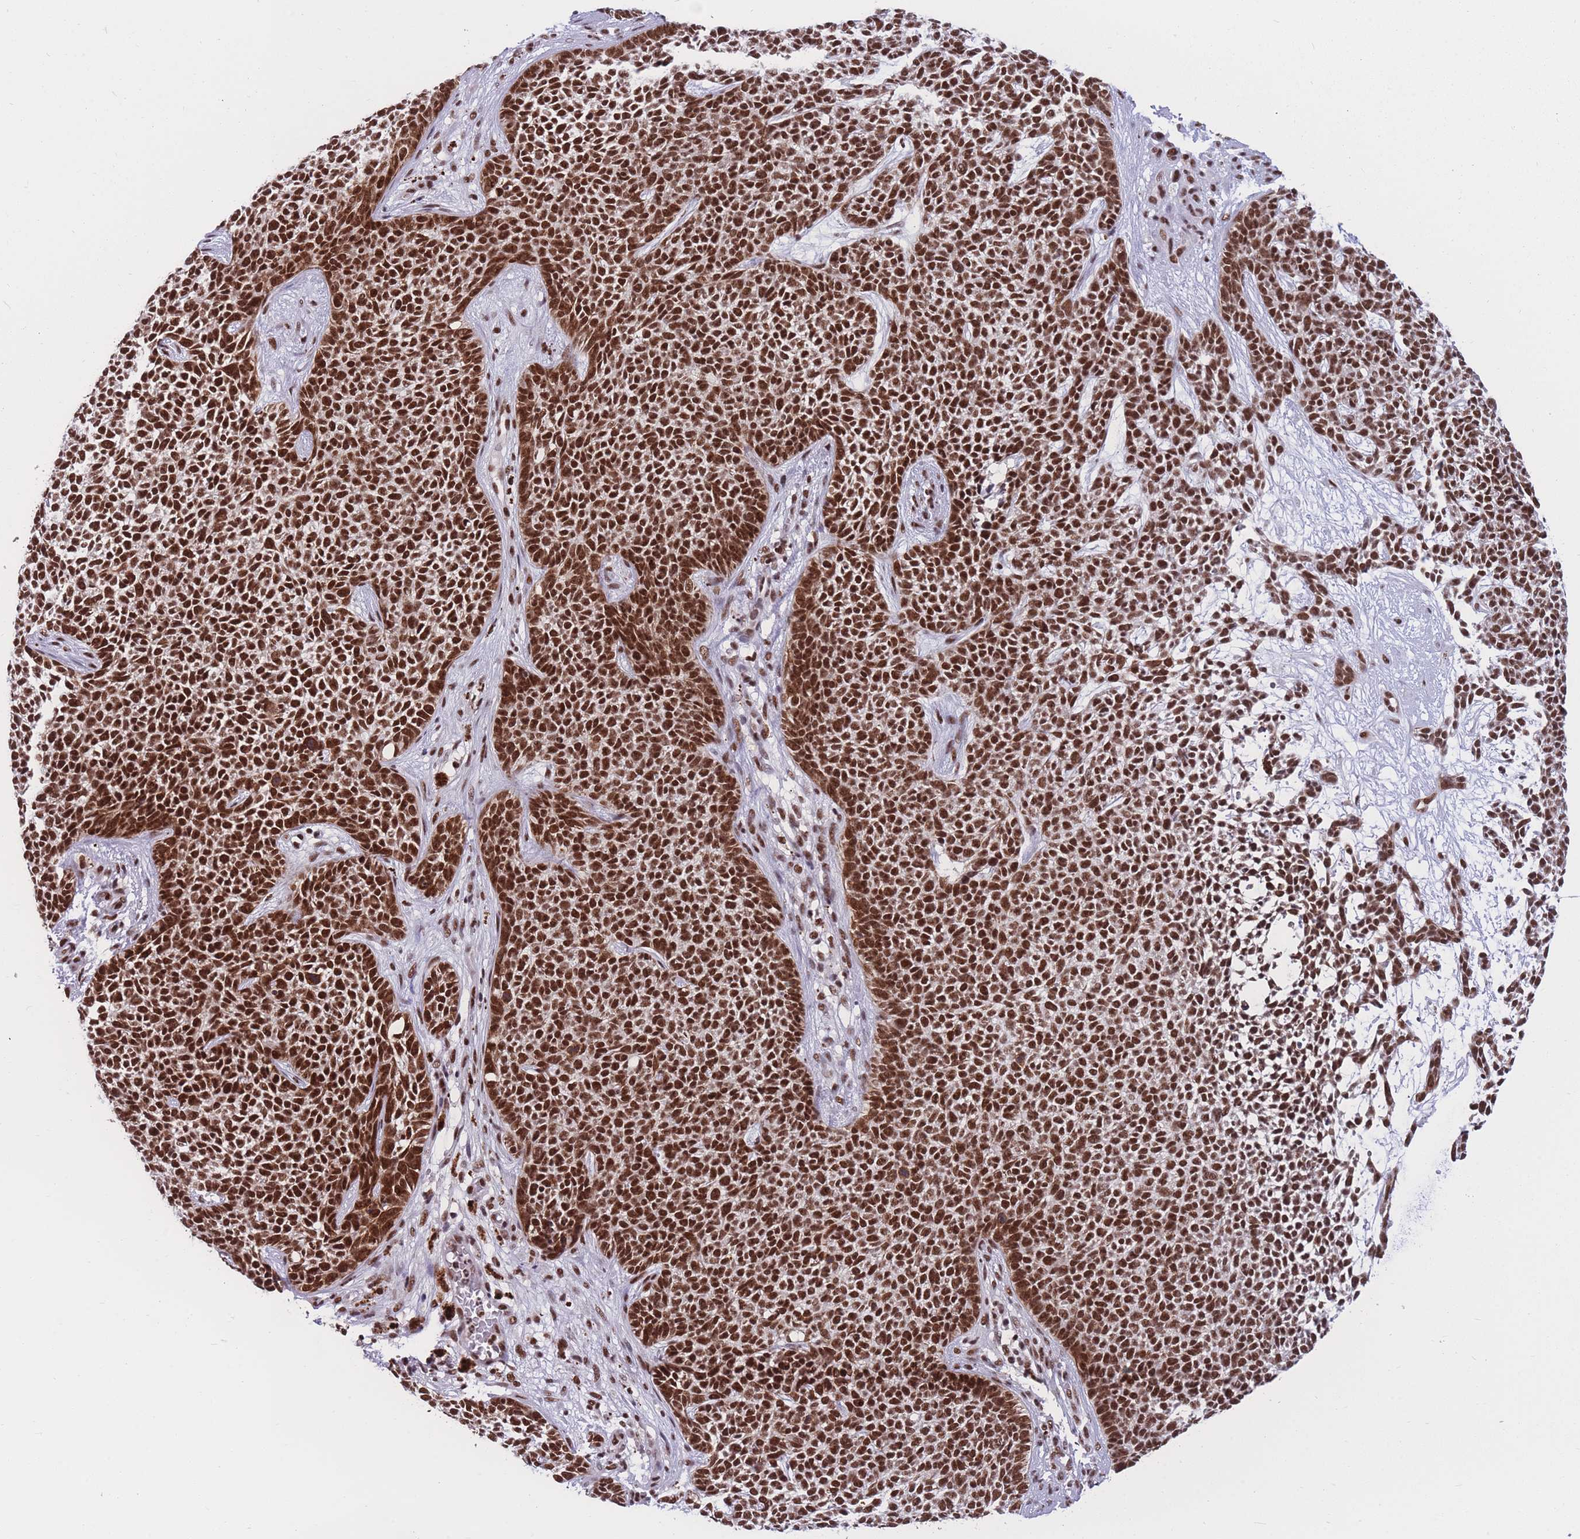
{"staining": {"intensity": "strong", "quantity": ">75%", "location": "cytoplasmic/membranous,nuclear"}, "tissue": "skin cancer", "cell_type": "Tumor cells", "image_type": "cancer", "snomed": [{"axis": "morphology", "description": "Basal cell carcinoma"}, {"axis": "topography", "description": "Skin"}], "caption": "This is a histology image of immunohistochemistry staining of skin basal cell carcinoma, which shows strong expression in the cytoplasmic/membranous and nuclear of tumor cells.", "gene": "PRPF19", "patient": {"sex": "female", "age": 84}}